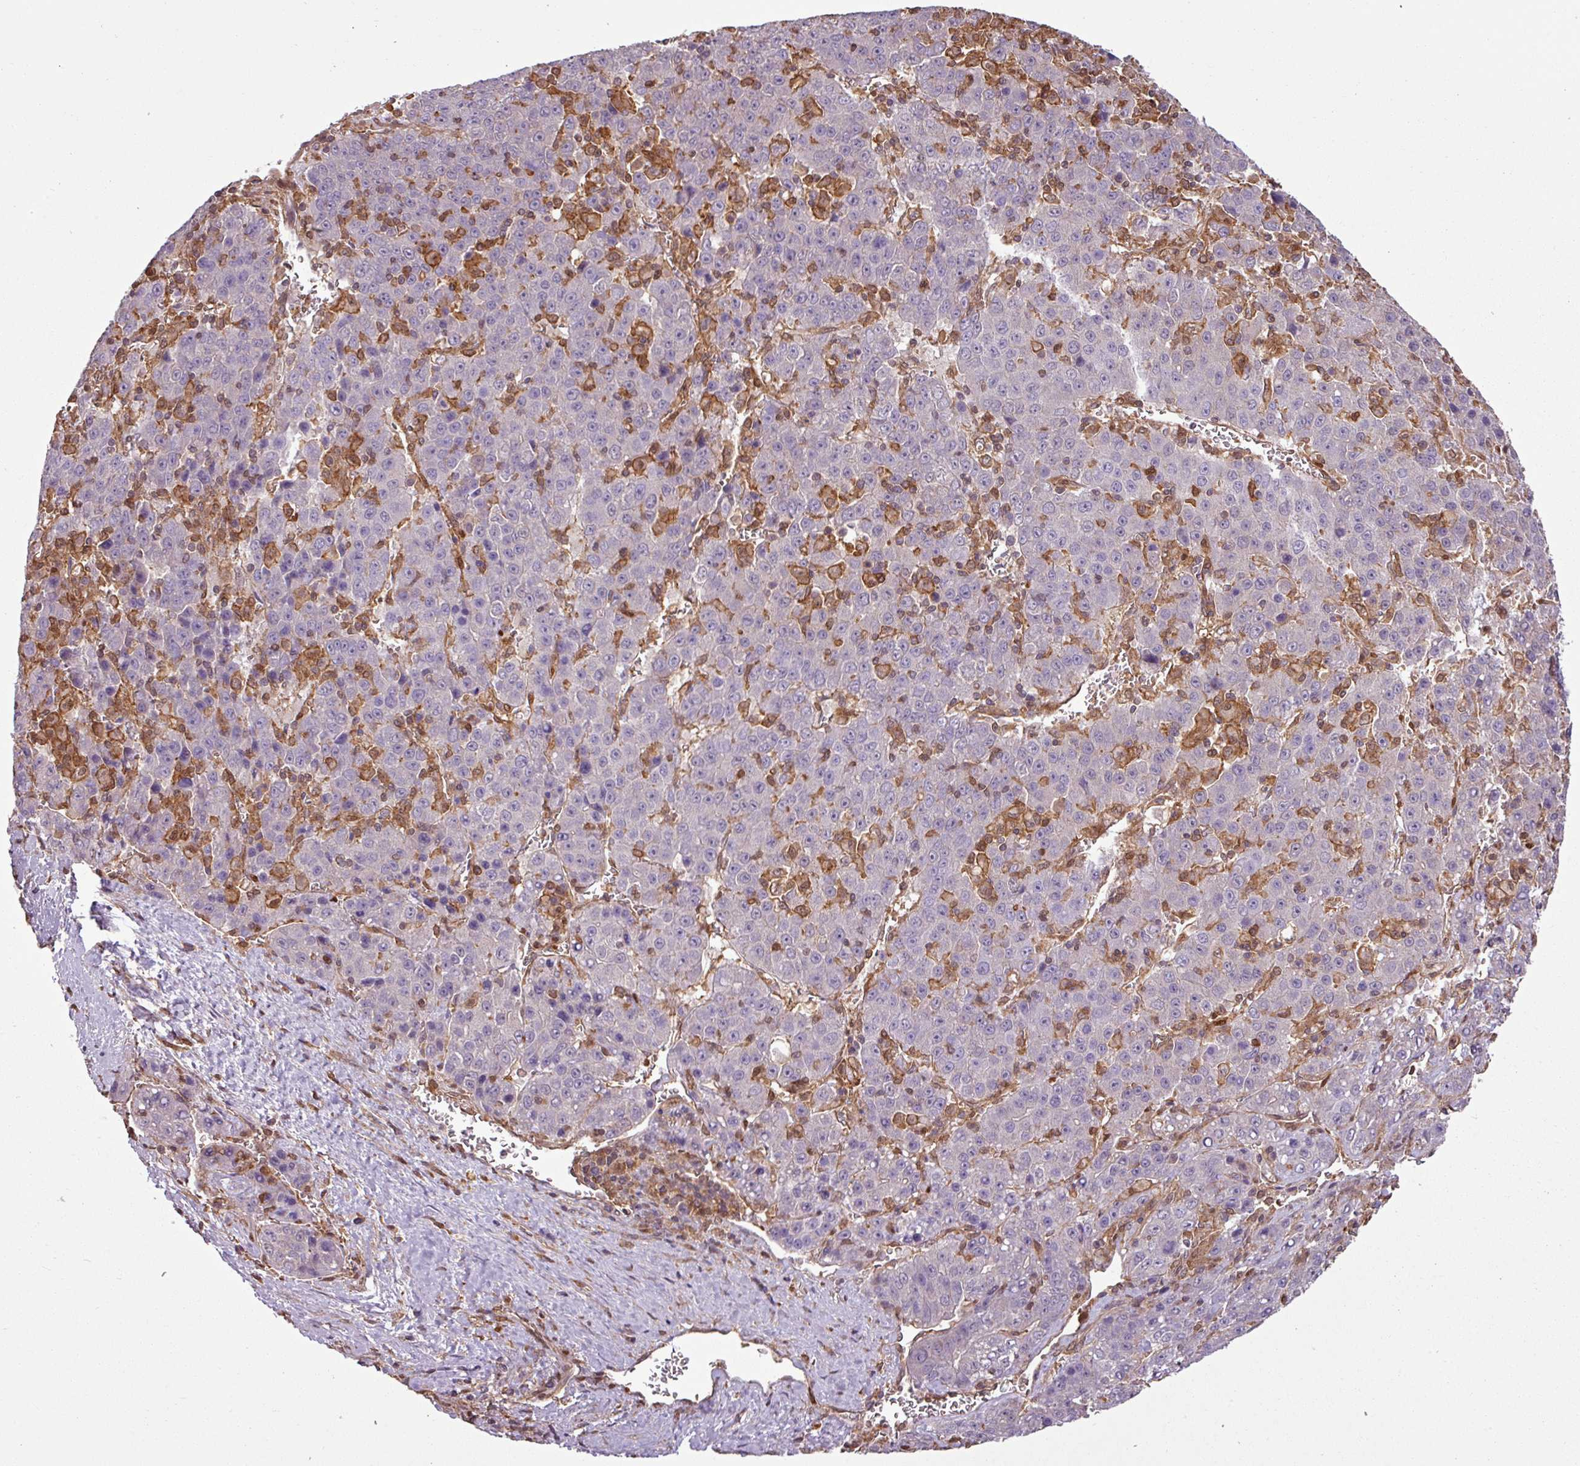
{"staining": {"intensity": "negative", "quantity": "none", "location": "none"}, "tissue": "liver cancer", "cell_type": "Tumor cells", "image_type": "cancer", "snomed": [{"axis": "morphology", "description": "Carcinoma, Hepatocellular, NOS"}, {"axis": "topography", "description": "Liver"}], "caption": "The photomicrograph displays no staining of tumor cells in liver hepatocellular carcinoma.", "gene": "SH3BGRL", "patient": {"sex": "female", "age": 53}}